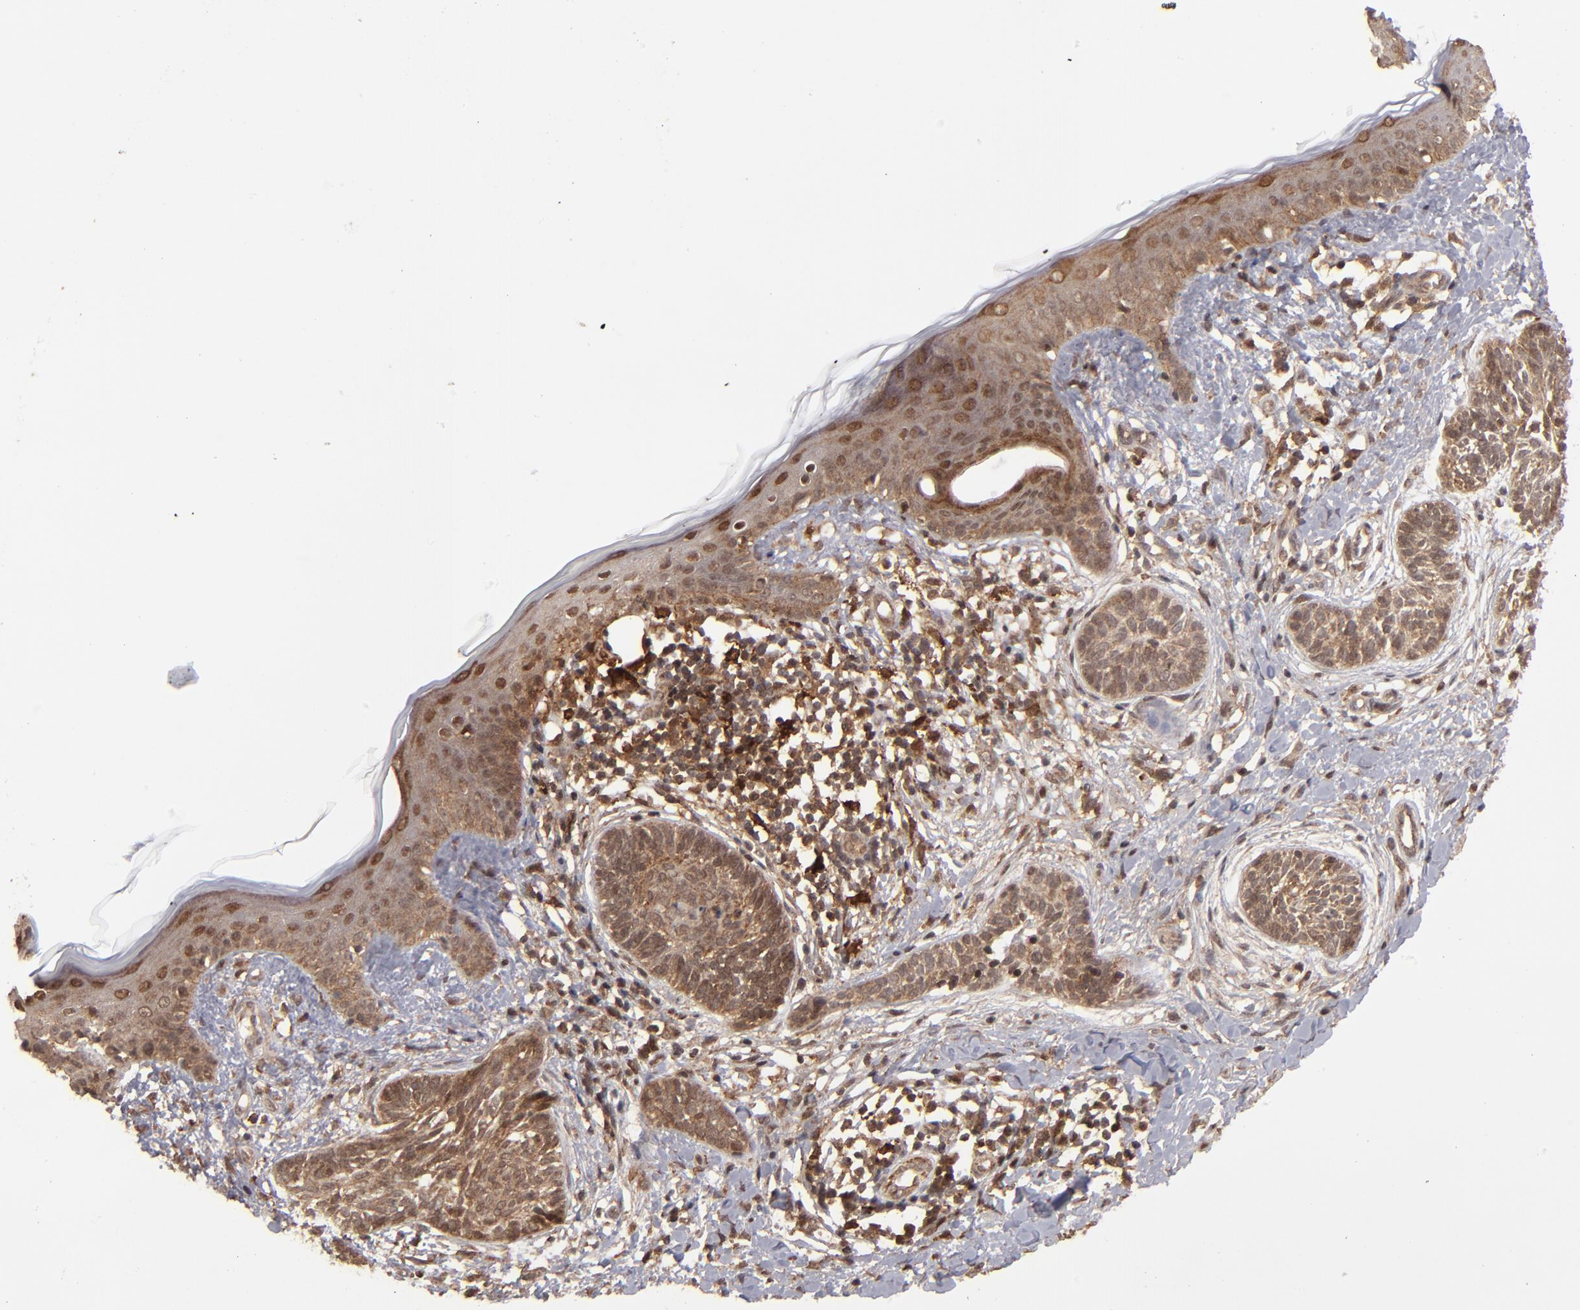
{"staining": {"intensity": "moderate", "quantity": ">75%", "location": "cytoplasmic/membranous,nuclear"}, "tissue": "skin cancer", "cell_type": "Tumor cells", "image_type": "cancer", "snomed": [{"axis": "morphology", "description": "Normal tissue, NOS"}, {"axis": "morphology", "description": "Basal cell carcinoma"}, {"axis": "topography", "description": "Skin"}], "caption": "High-power microscopy captured an immunohistochemistry (IHC) histopathology image of skin cancer (basal cell carcinoma), revealing moderate cytoplasmic/membranous and nuclear expression in about >75% of tumor cells. (DAB (3,3'-diaminobenzidine) = brown stain, brightfield microscopy at high magnification).", "gene": "RGS6", "patient": {"sex": "male", "age": 63}}